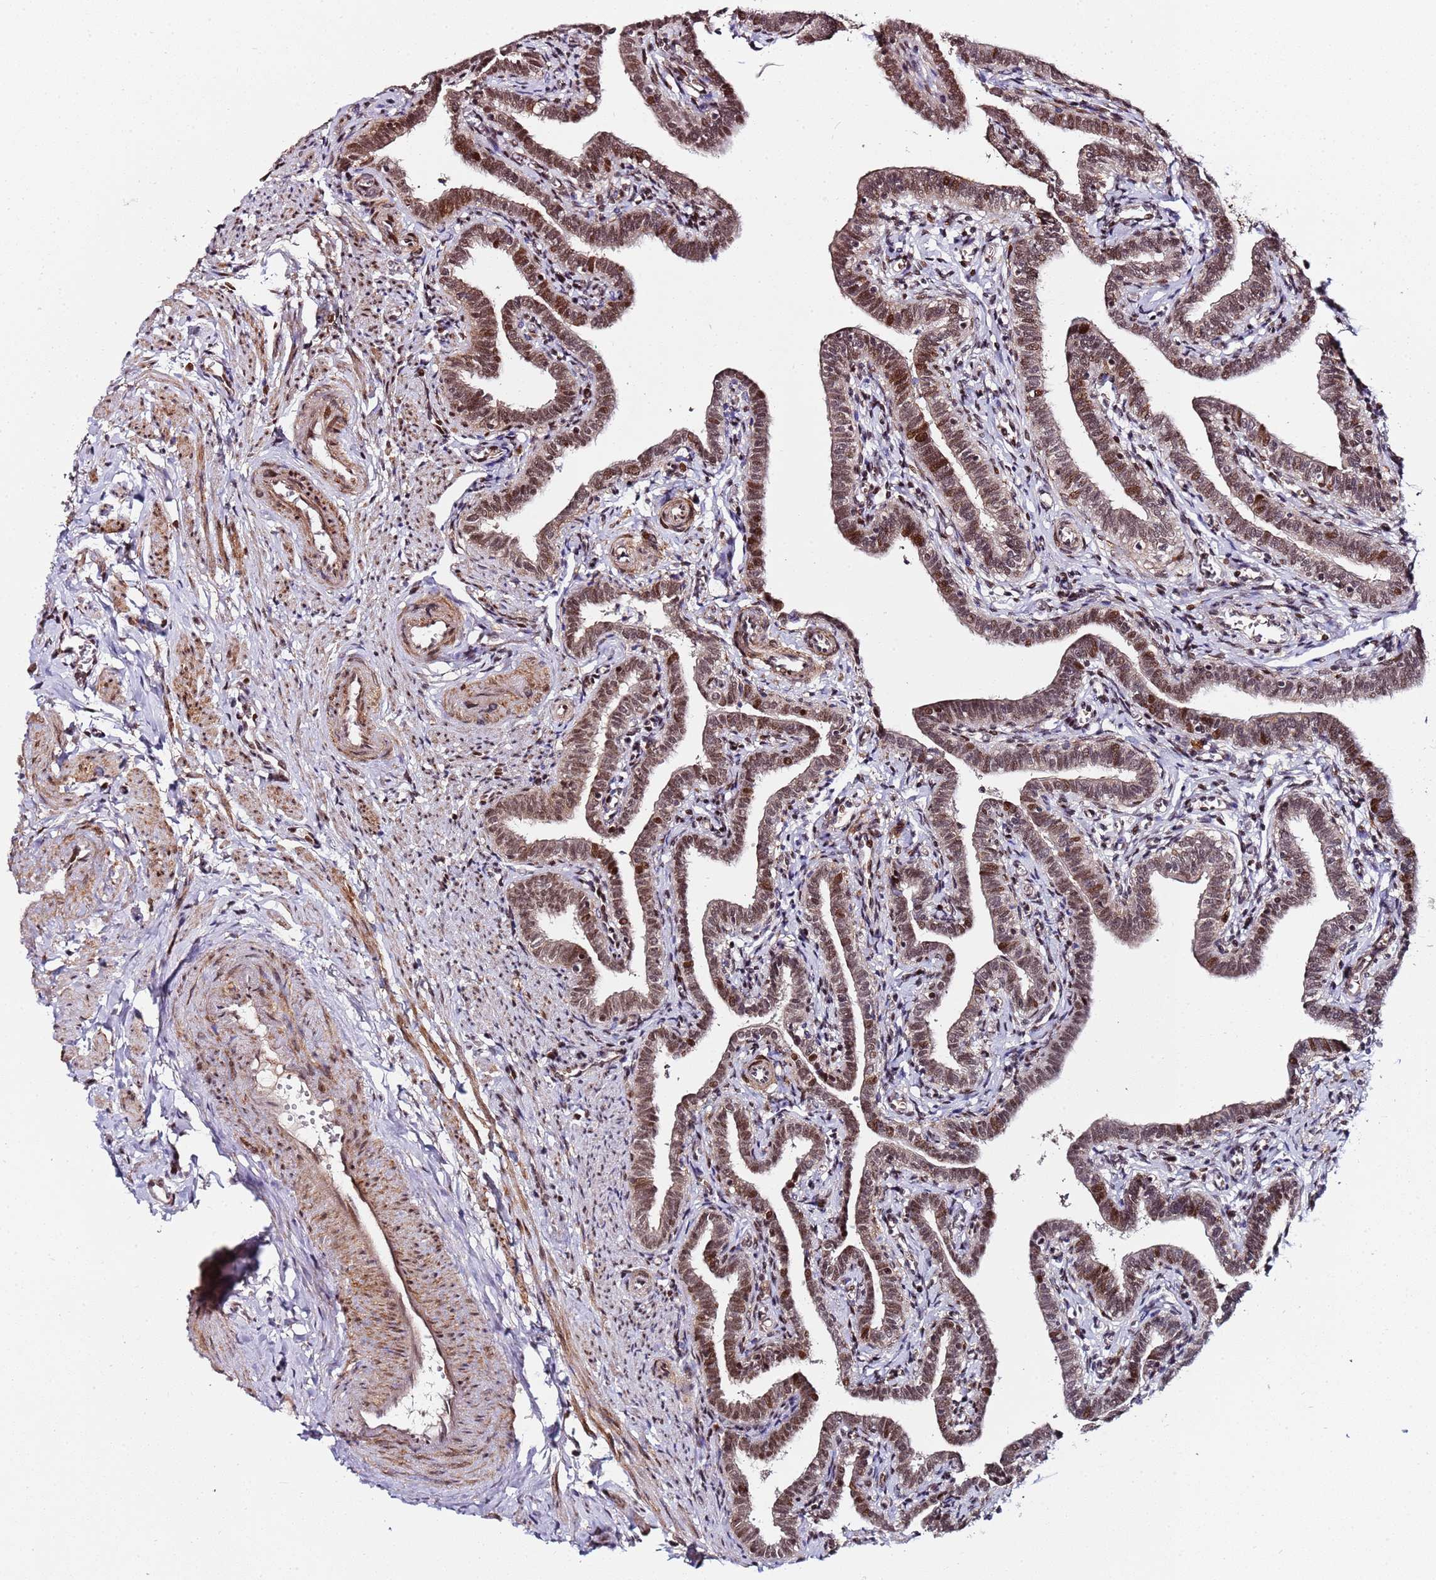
{"staining": {"intensity": "moderate", "quantity": ">75%", "location": "cytoplasmic/membranous,nuclear"}, "tissue": "fallopian tube", "cell_type": "Glandular cells", "image_type": "normal", "snomed": [{"axis": "morphology", "description": "Normal tissue, NOS"}, {"axis": "topography", "description": "Fallopian tube"}], "caption": "DAB immunohistochemical staining of benign human fallopian tube exhibits moderate cytoplasmic/membranous,nuclear protein expression in approximately >75% of glandular cells. The staining is performed using DAB (3,3'-diaminobenzidine) brown chromogen to label protein expression. The nuclei are counter-stained blue using hematoxylin.", "gene": "PPM1H", "patient": {"sex": "female", "age": 36}}